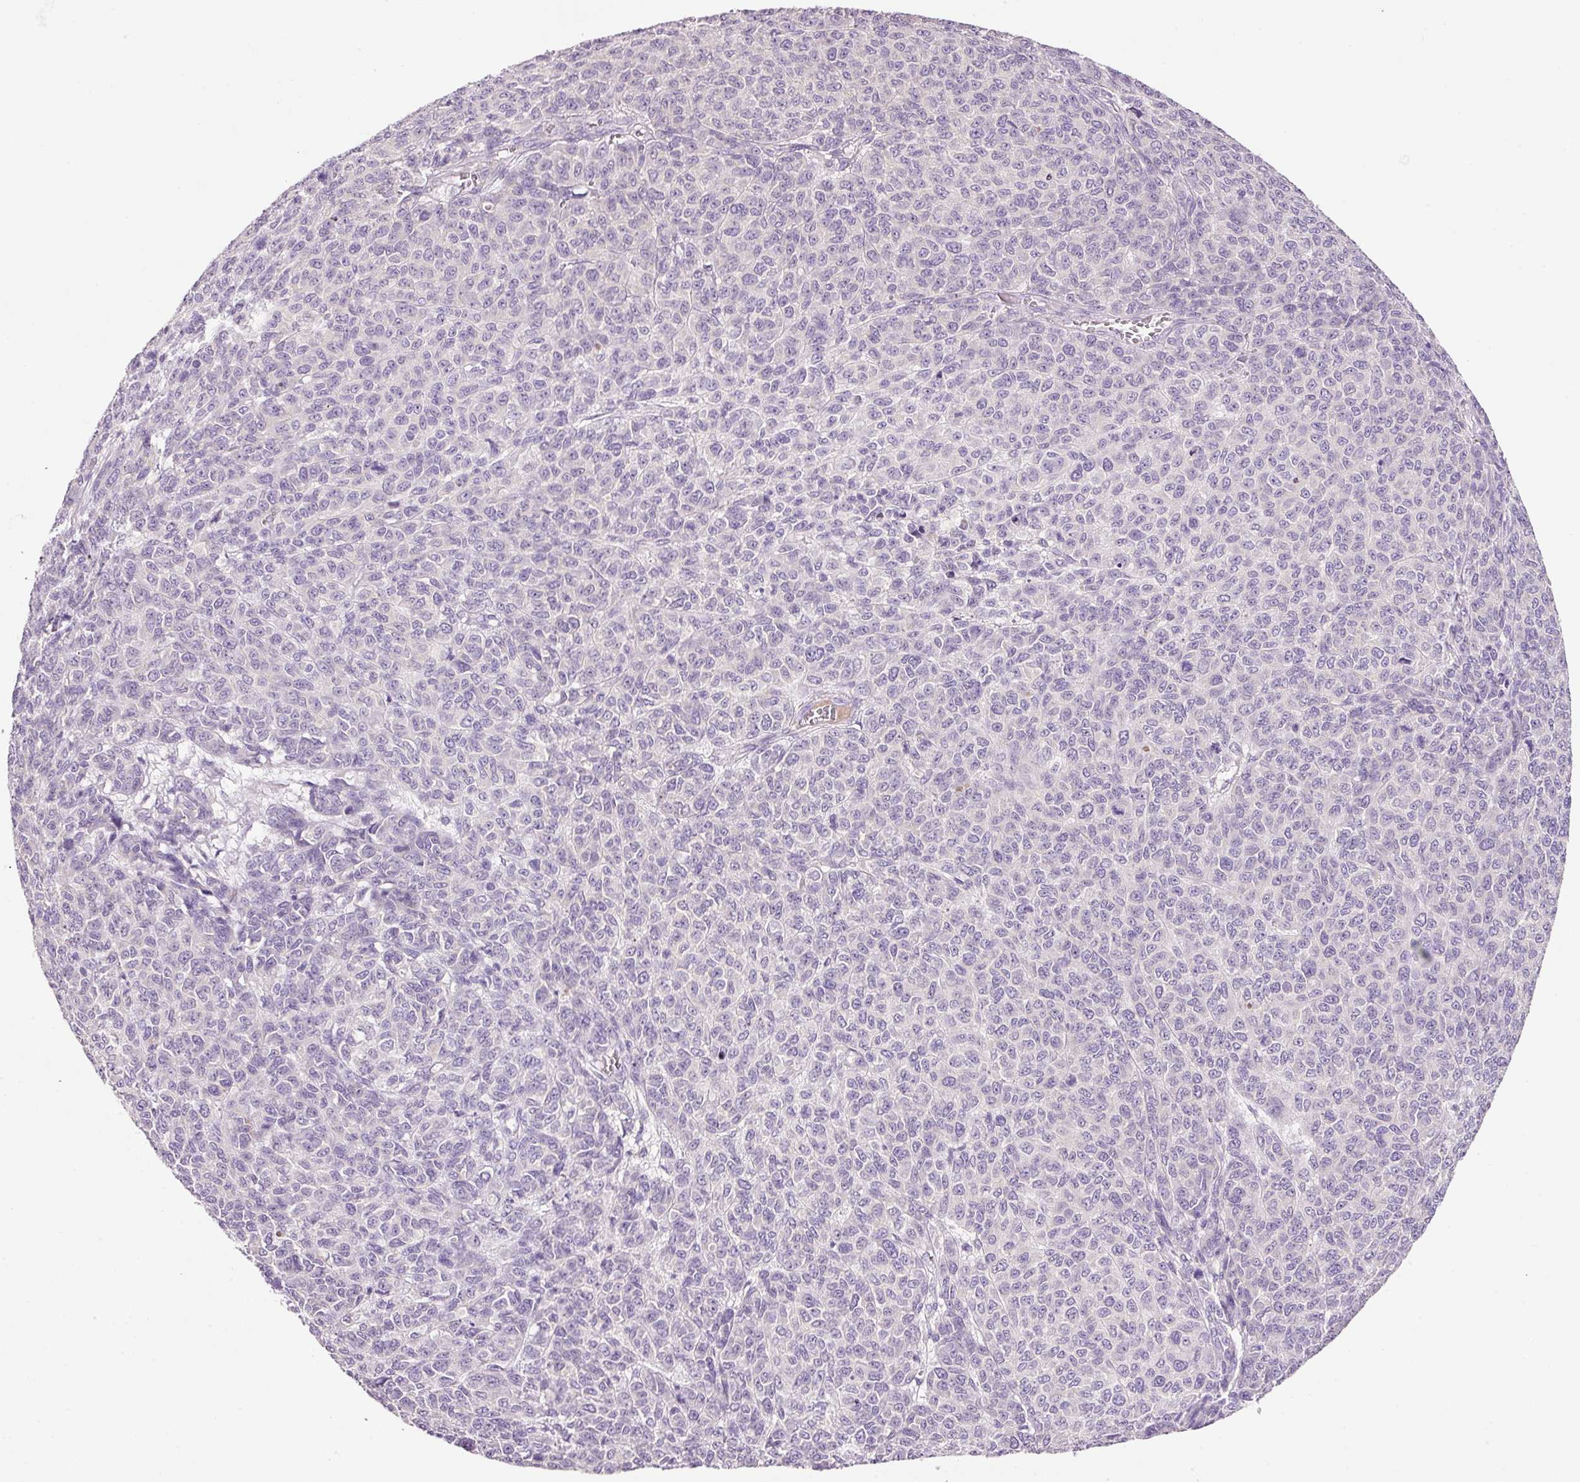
{"staining": {"intensity": "negative", "quantity": "none", "location": "none"}, "tissue": "melanoma", "cell_type": "Tumor cells", "image_type": "cancer", "snomed": [{"axis": "morphology", "description": "Malignant melanoma, NOS"}, {"axis": "topography", "description": "Skin"}], "caption": "DAB (3,3'-diaminobenzidine) immunohistochemical staining of malignant melanoma demonstrates no significant staining in tumor cells. (DAB (3,3'-diaminobenzidine) immunohistochemistry with hematoxylin counter stain).", "gene": "TENT5C", "patient": {"sex": "male", "age": 49}}